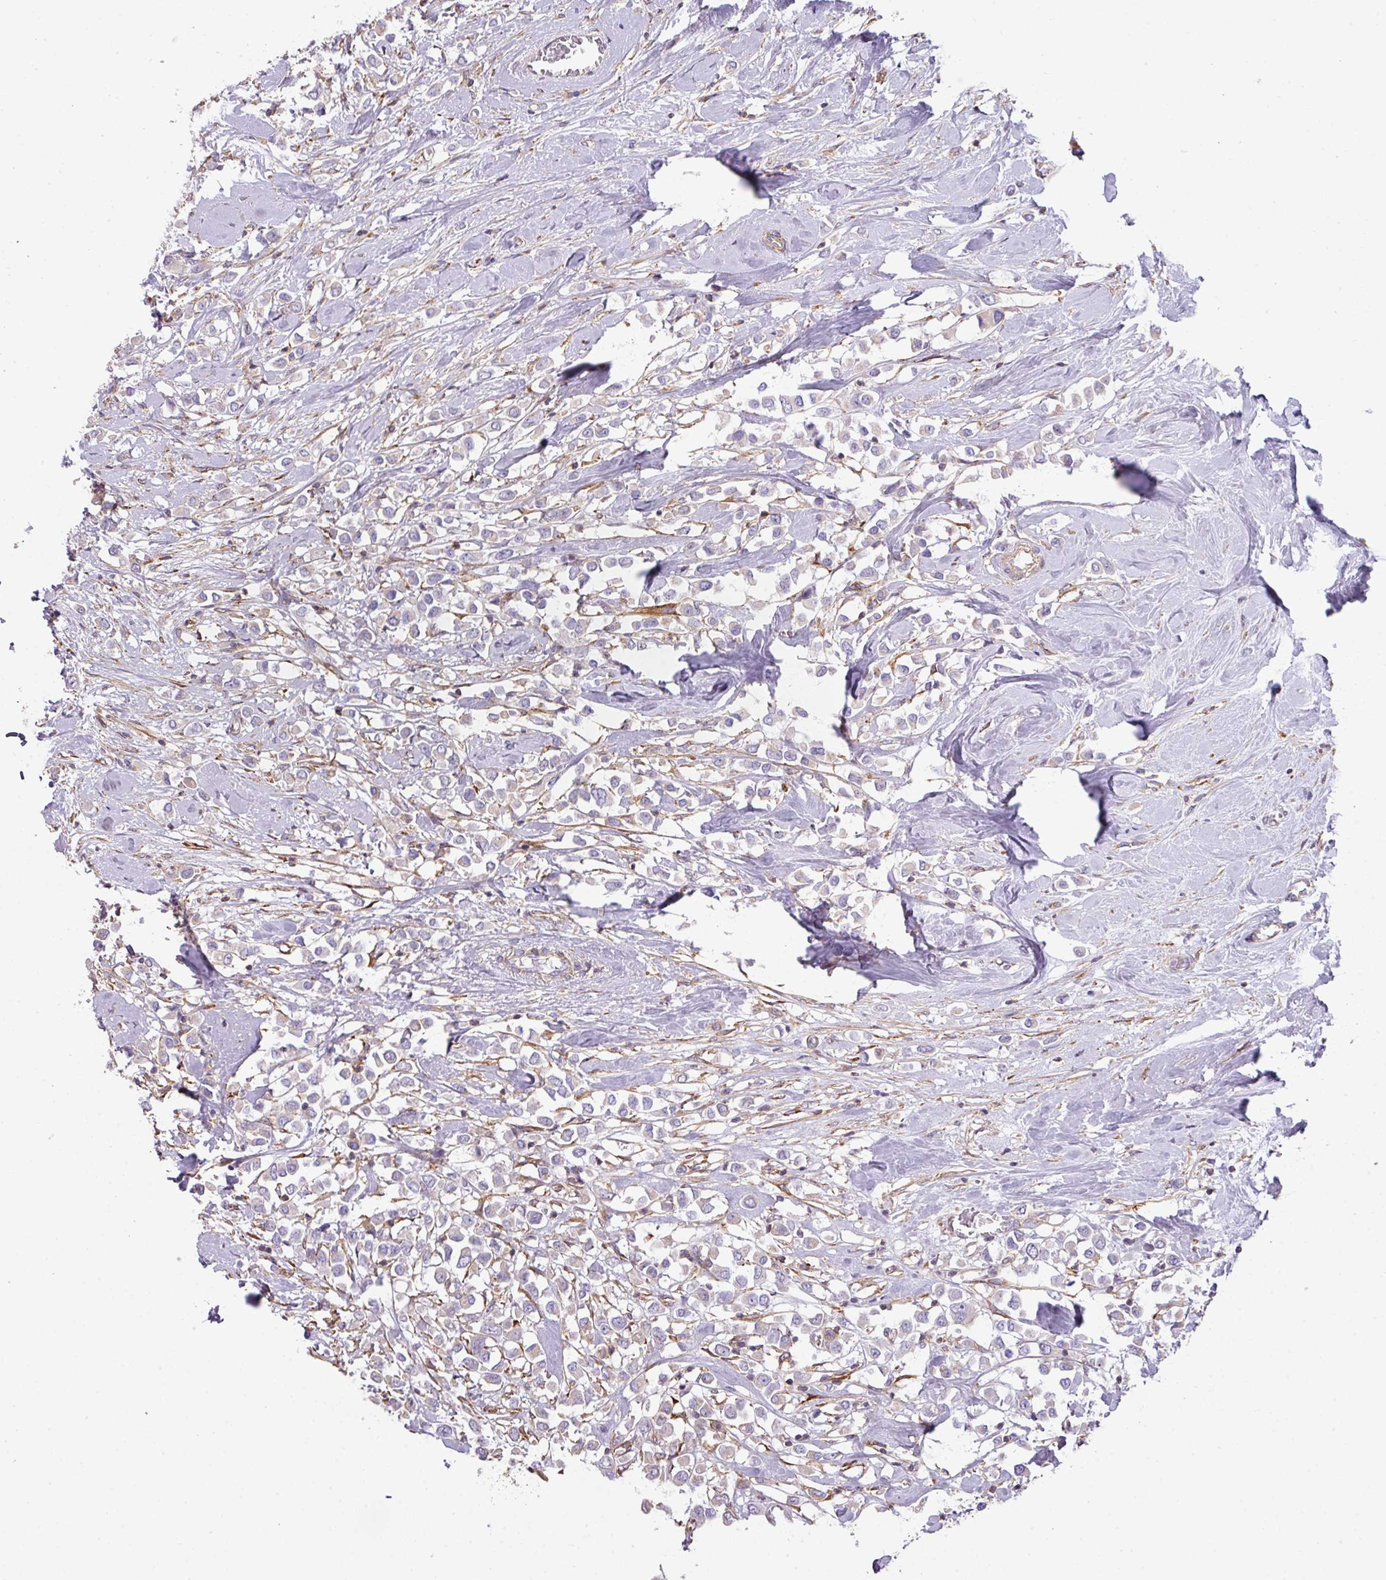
{"staining": {"intensity": "negative", "quantity": "none", "location": "none"}, "tissue": "breast cancer", "cell_type": "Tumor cells", "image_type": "cancer", "snomed": [{"axis": "morphology", "description": "Duct carcinoma"}, {"axis": "topography", "description": "Breast"}], "caption": "Breast cancer stained for a protein using immunohistochemistry exhibits no positivity tumor cells.", "gene": "LRRC41", "patient": {"sex": "female", "age": 61}}